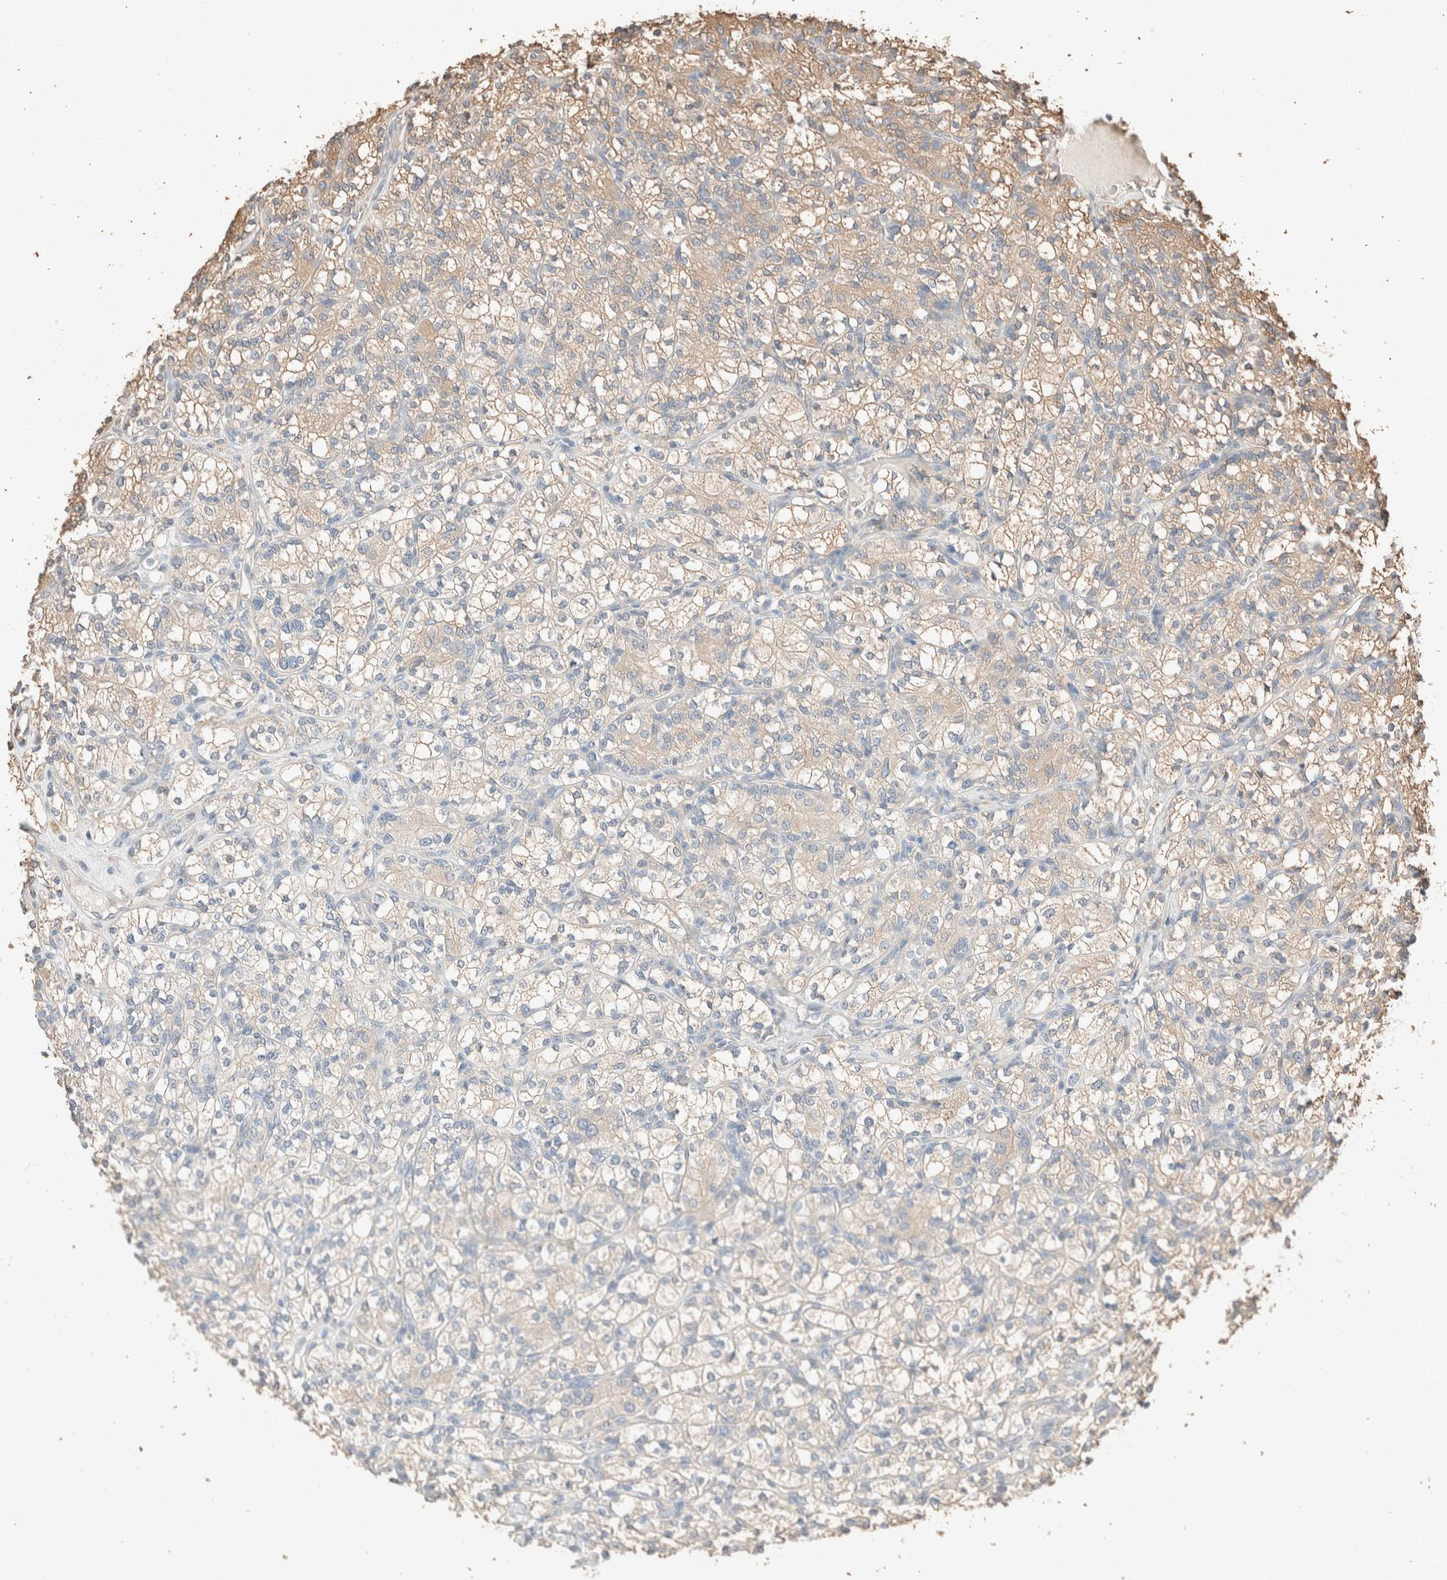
{"staining": {"intensity": "weak", "quantity": "25%-75%", "location": "cytoplasmic/membranous"}, "tissue": "renal cancer", "cell_type": "Tumor cells", "image_type": "cancer", "snomed": [{"axis": "morphology", "description": "Adenocarcinoma, NOS"}, {"axis": "topography", "description": "Kidney"}], "caption": "Immunohistochemistry micrograph of renal cancer (adenocarcinoma) stained for a protein (brown), which reveals low levels of weak cytoplasmic/membranous positivity in approximately 25%-75% of tumor cells.", "gene": "TUBD1", "patient": {"sex": "male", "age": 77}}